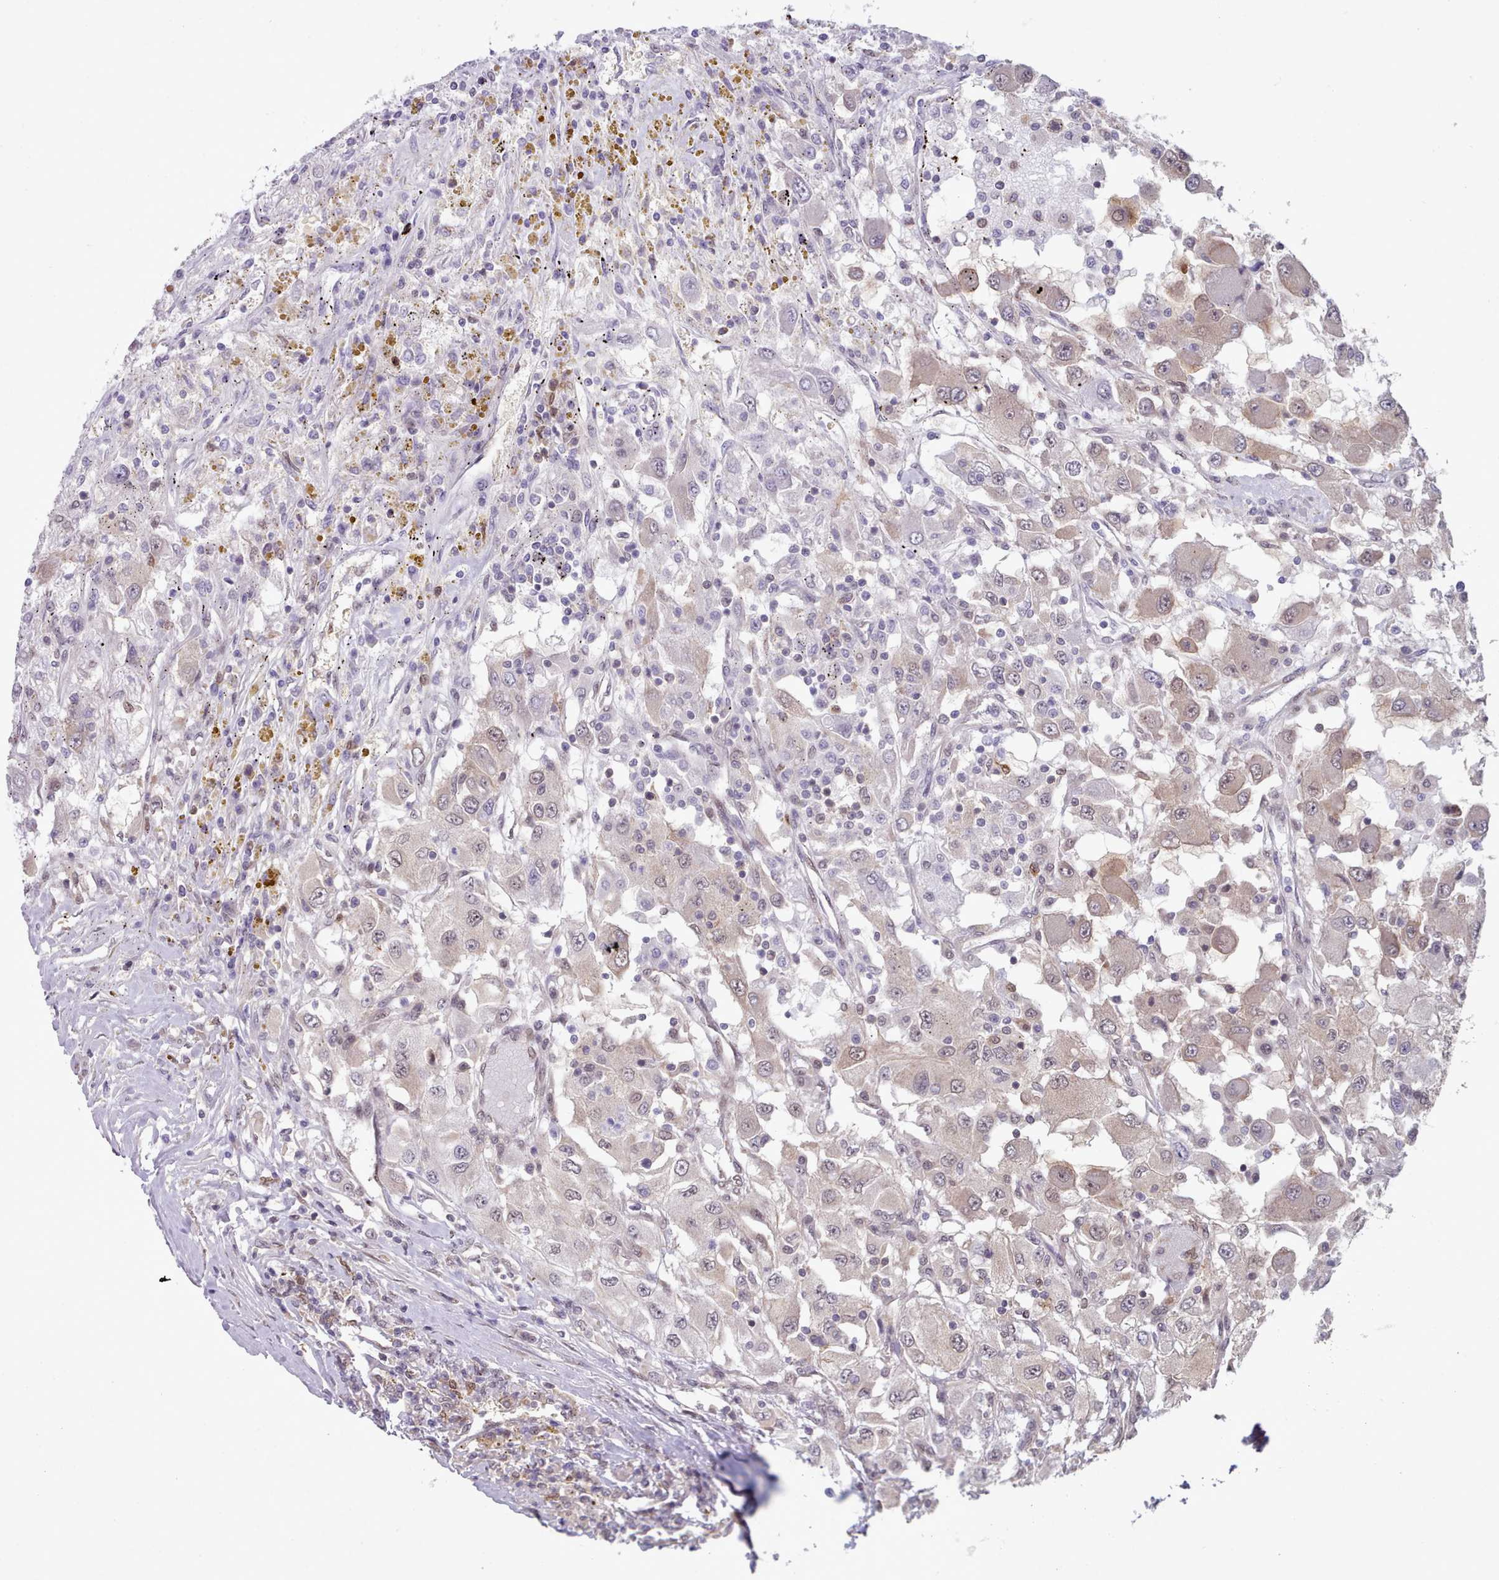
{"staining": {"intensity": "weak", "quantity": "<25%", "location": "cytoplasmic/membranous"}, "tissue": "renal cancer", "cell_type": "Tumor cells", "image_type": "cancer", "snomed": [{"axis": "morphology", "description": "Adenocarcinoma, NOS"}, {"axis": "topography", "description": "Kidney"}], "caption": "Renal cancer stained for a protein using immunohistochemistry exhibits no staining tumor cells.", "gene": "CES3", "patient": {"sex": "female", "age": 67}}